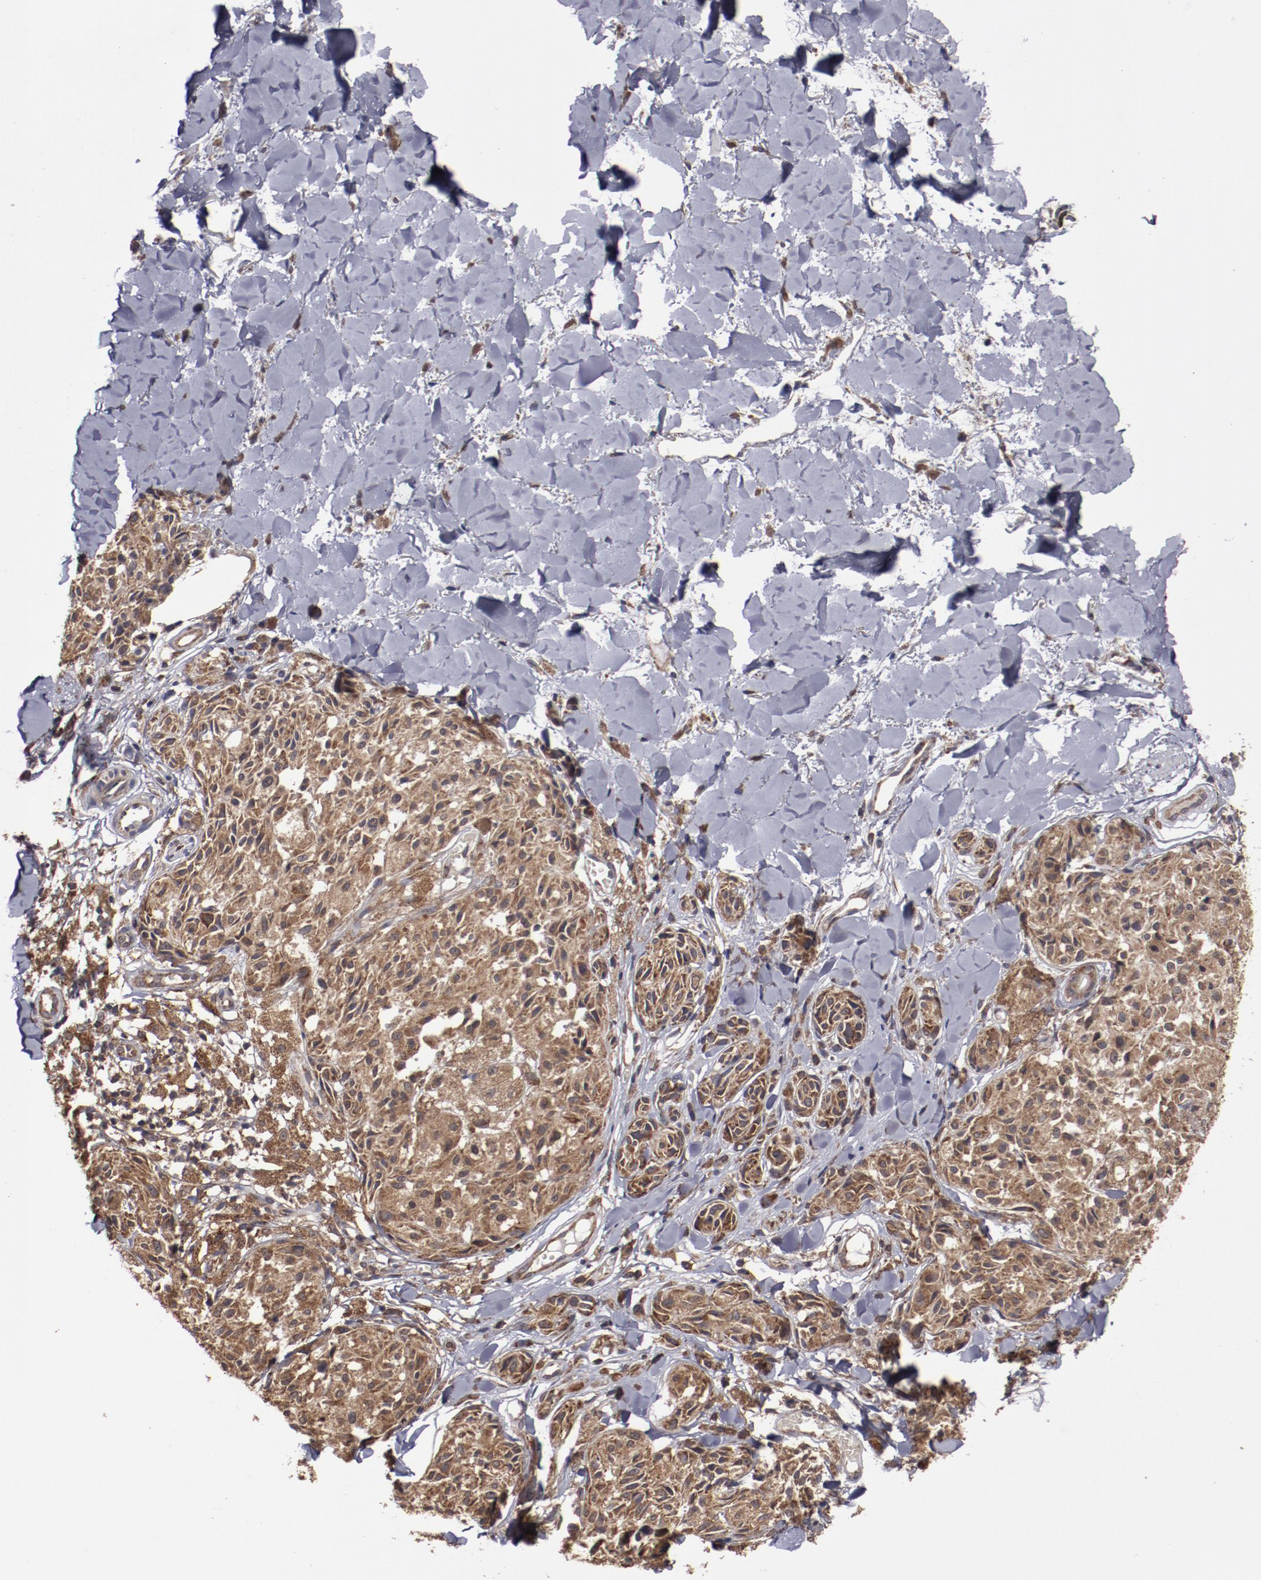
{"staining": {"intensity": "moderate", "quantity": ">75%", "location": "cytoplasmic/membranous"}, "tissue": "melanoma", "cell_type": "Tumor cells", "image_type": "cancer", "snomed": [{"axis": "morphology", "description": "Malignant melanoma, Metastatic site"}, {"axis": "topography", "description": "Skin"}], "caption": "Malignant melanoma (metastatic site) stained with IHC shows moderate cytoplasmic/membranous positivity in about >75% of tumor cells.", "gene": "RPS4Y1", "patient": {"sex": "female", "age": 66}}